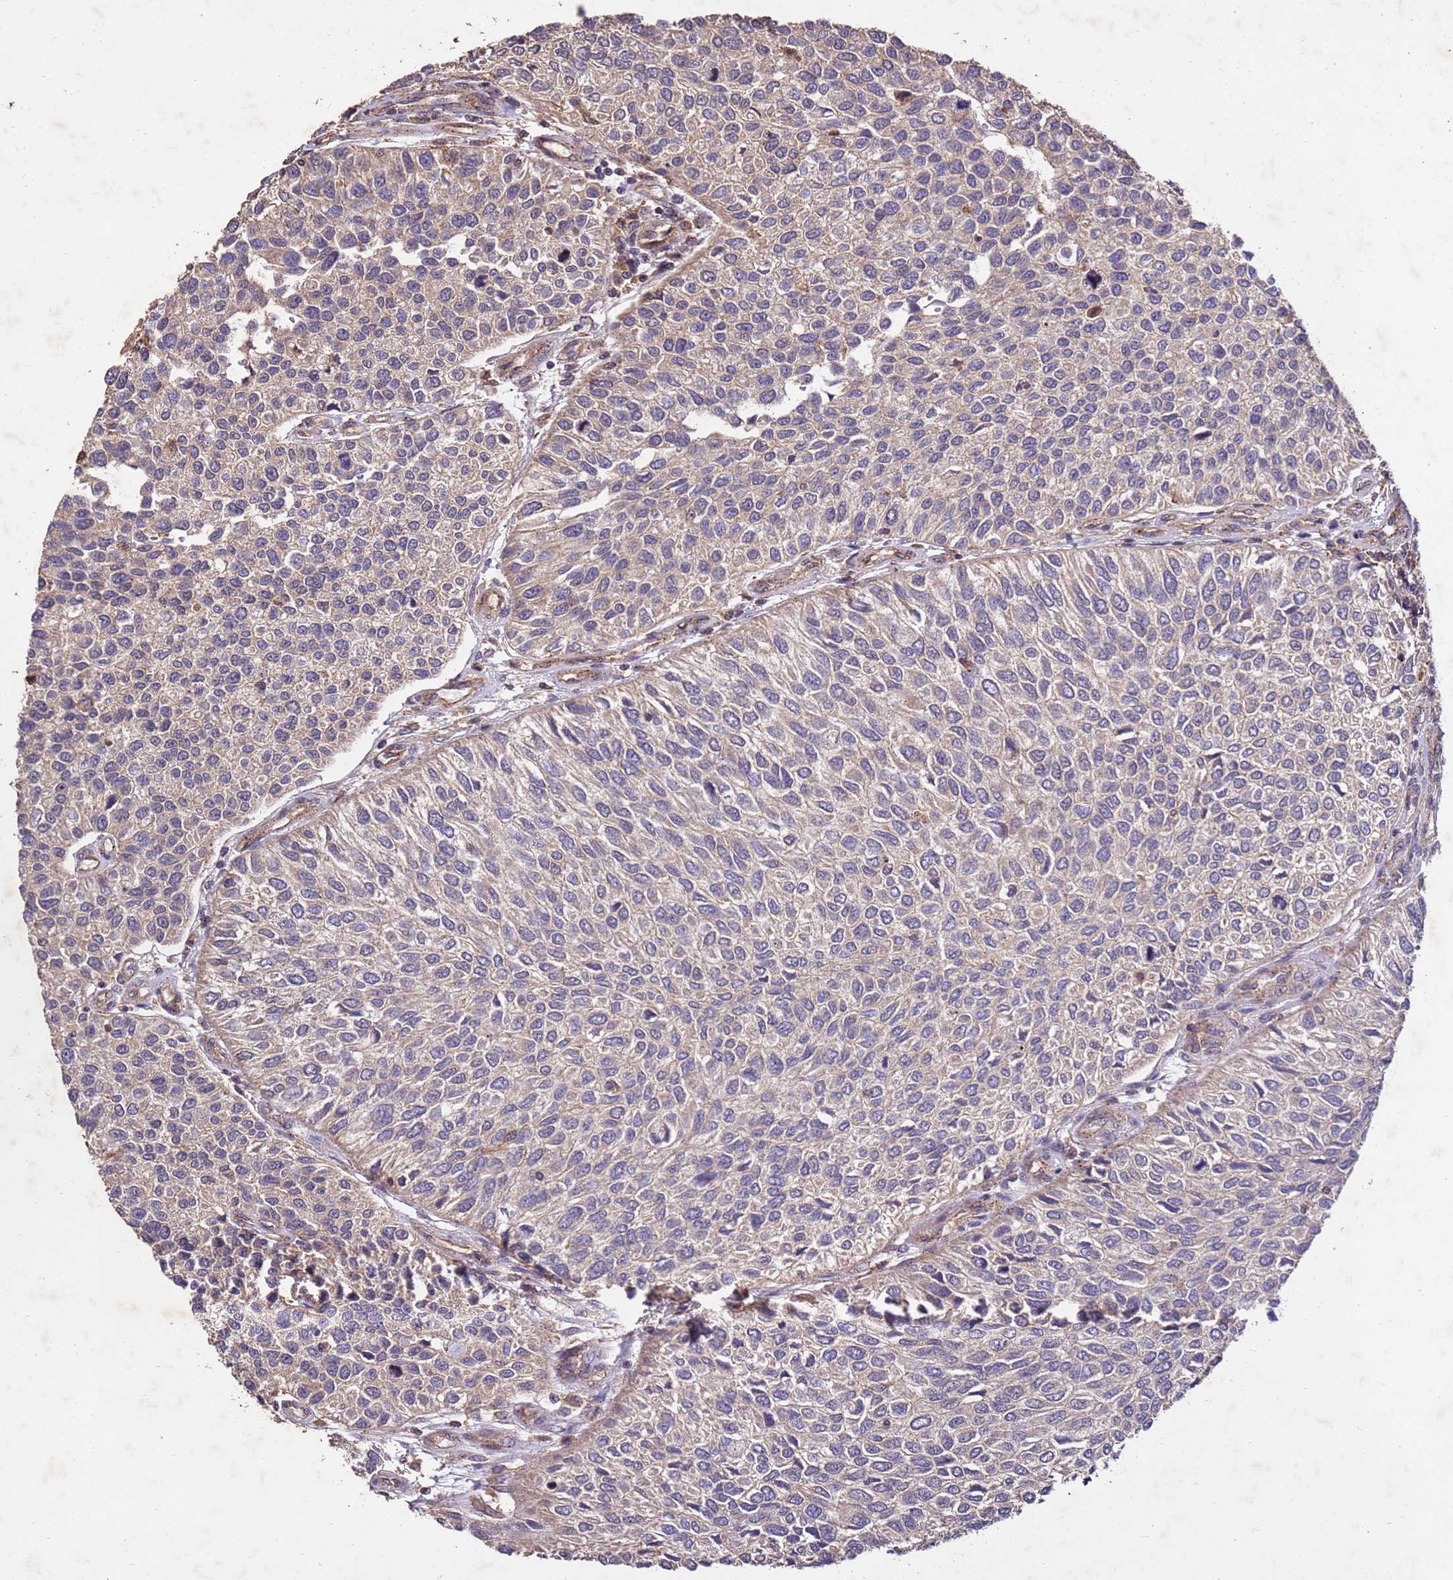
{"staining": {"intensity": "weak", "quantity": "<25%", "location": "cytoplasmic/membranous"}, "tissue": "urothelial cancer", "cell_type": "Tumor cells", "image_type": "cancer", "snomed": [{"axis": "morphology", "description": "Urothelial carcinoma, NOS"}, {"axis": "topography", "description": "Urinary bladder"}], "caption": "Urothelial cancer stained for a protein using immunohistochemistry (IHC) reveals no expression tumor cells.", "gene": "TOR4A", "patient": {"sex": "male", "age": 55}}